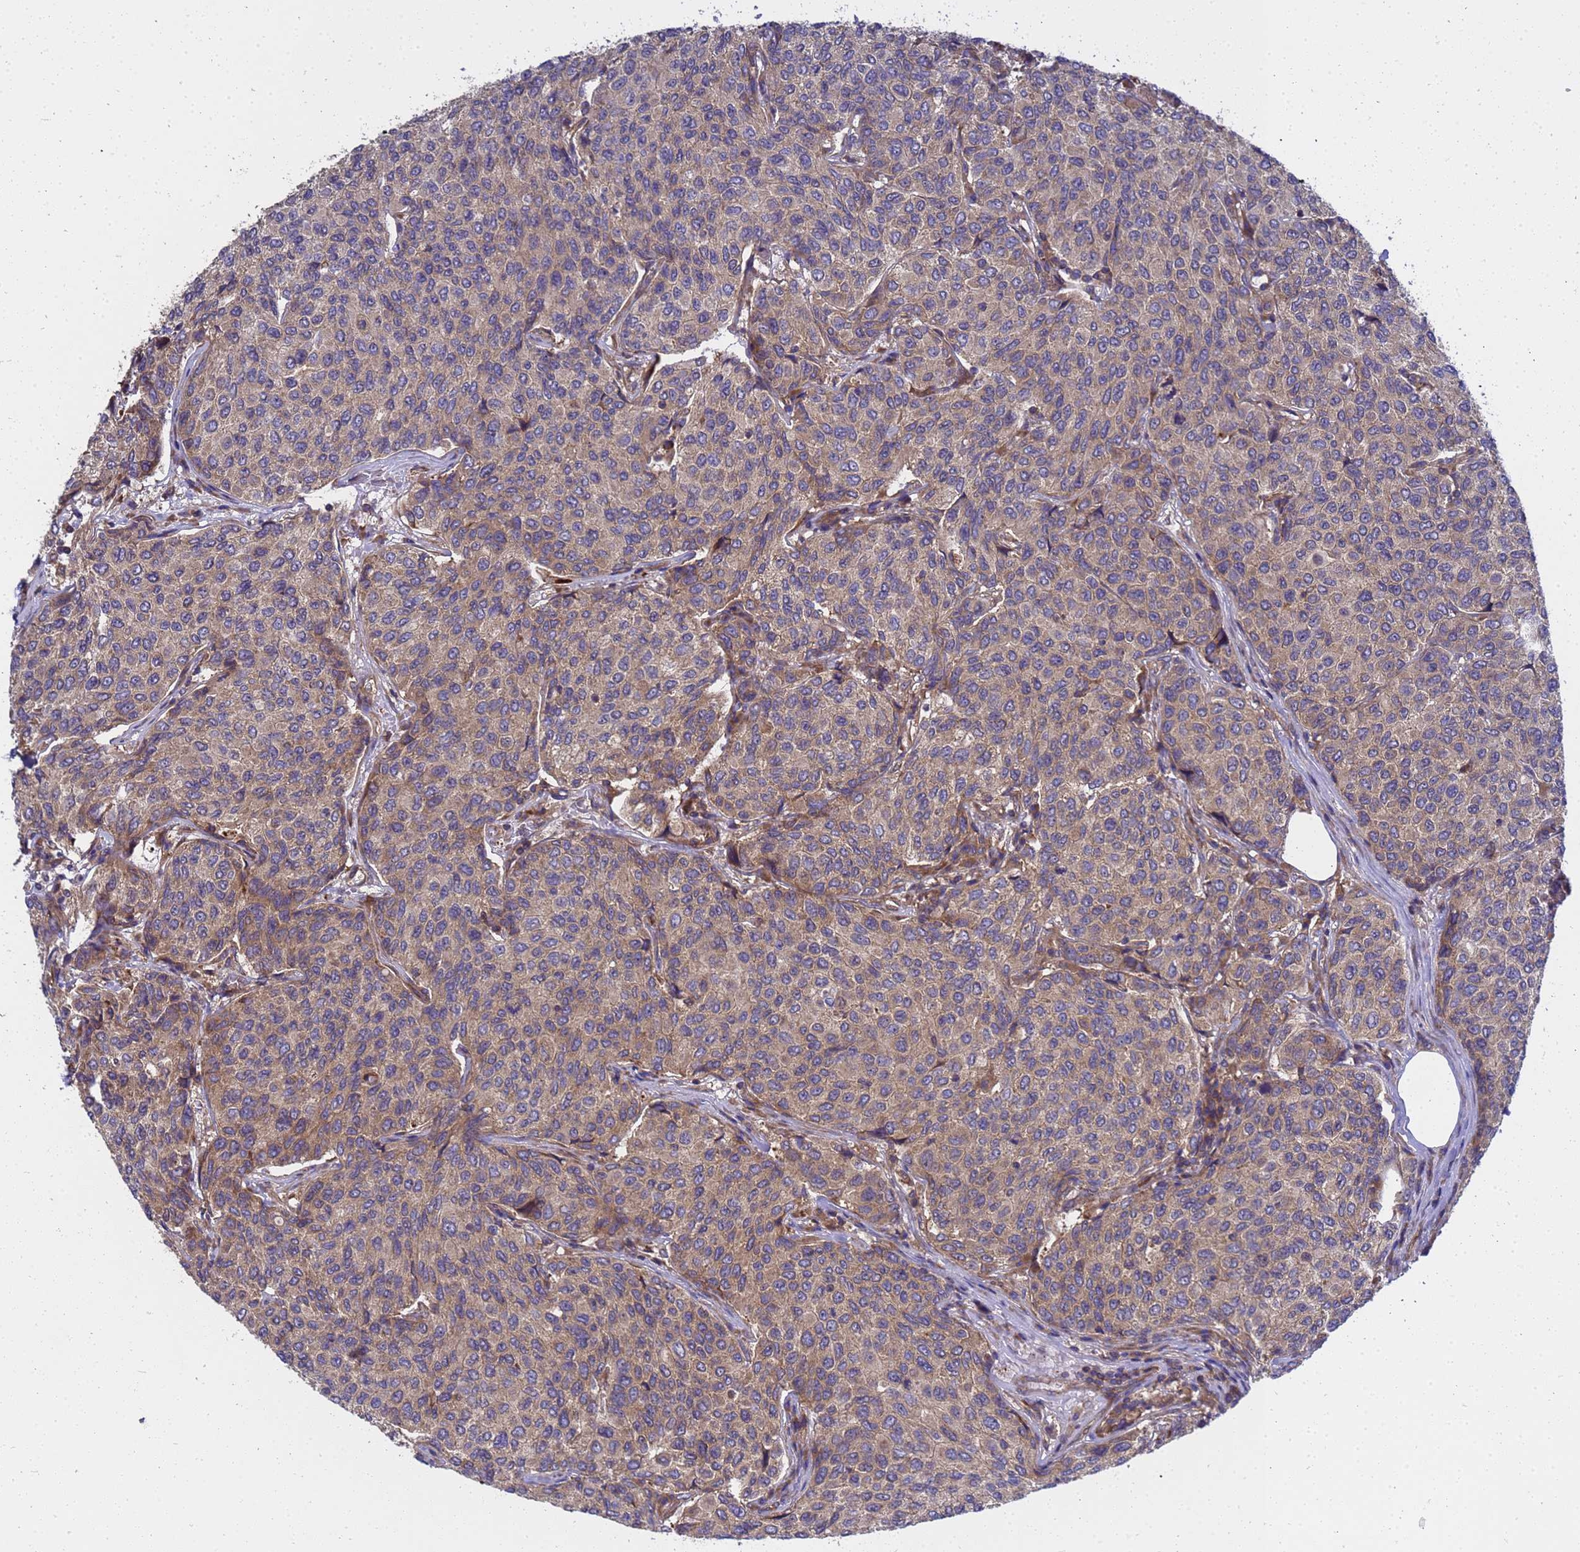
{"staining": {"intensity": "weak", "quantity": ">75%", "location": "cytoplasmic/membranous"}, "tissue": "breast cancer", "cell_type": "Tumor cells", "image_type": "cancer", "snomed": [{"axis": "morphology", "description": "Duct carcinoma"}, {"axis": "topography", "description": "Breast"}], "caption": "Immunohistochemical staining of breast cancer (invasive ductal carcinoma) shows low levels of weak cytoplasmic/membranous protein expression in approximately >75% of tumor cells.", "gene": "BECN1", "patient": {"sex": "female", "age": 55}}